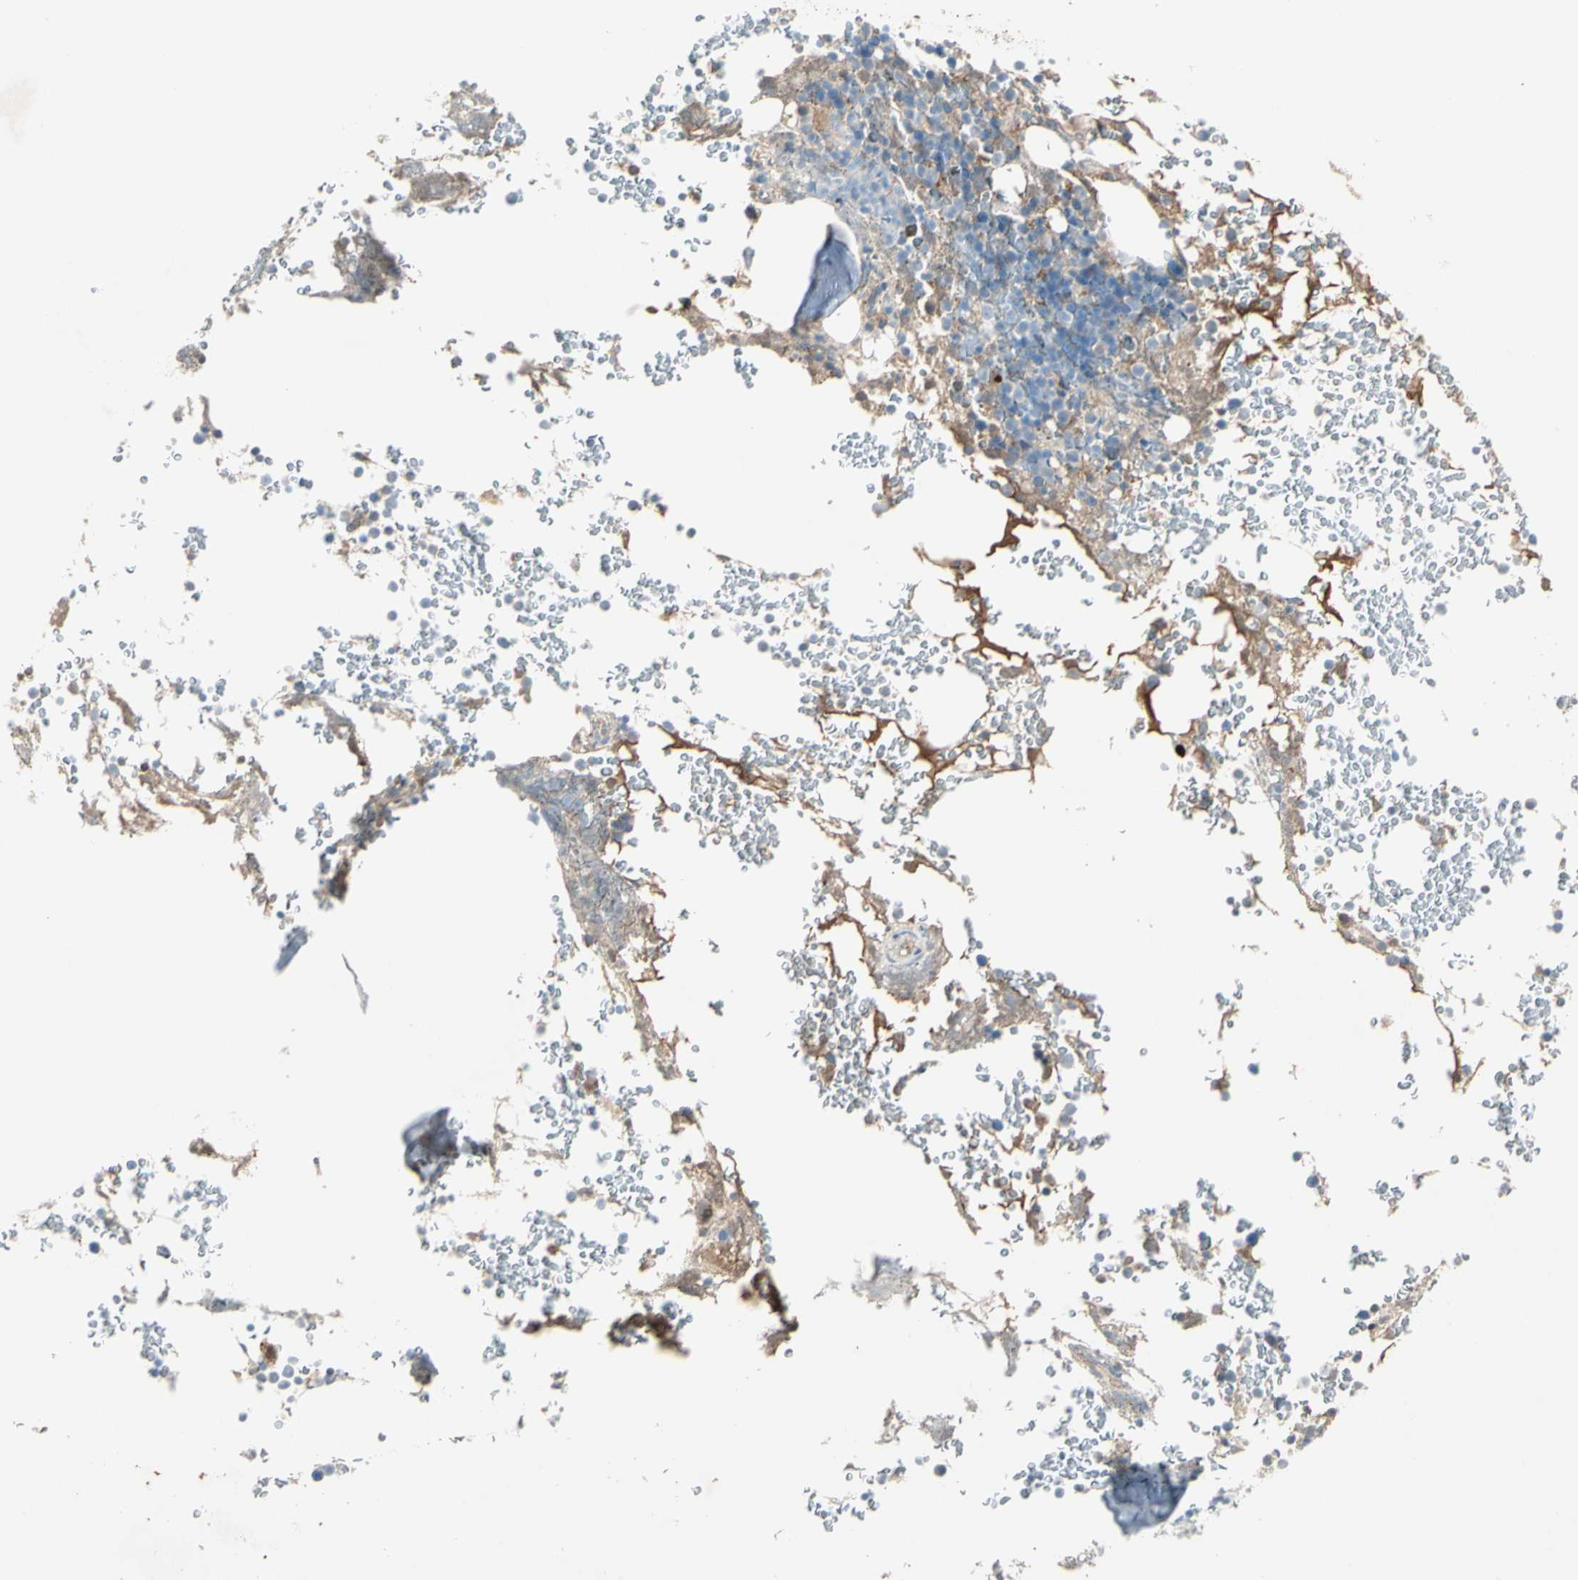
{"staining": {"intensity": "weak", "quantity": "<25%", "location": "cytoplasmic/membranous"}, "tissue": "bone marrow", "cell_type": "Hematopoietic cells", "image_type": "normal", "snomed": [{"axis": "morphology", "description": "Normal tissue, NOS"}, {"axis": "topography", "description": "Bone marrow"}], "caption": "Immunohistochemistry (IHC) image of normal bone marrow: bone marrow stained with DAB displays no significant protein staining in hematopoietic cells.", "gene": "SERPIND1", "patient": {"sex": "female", "age": 66}}